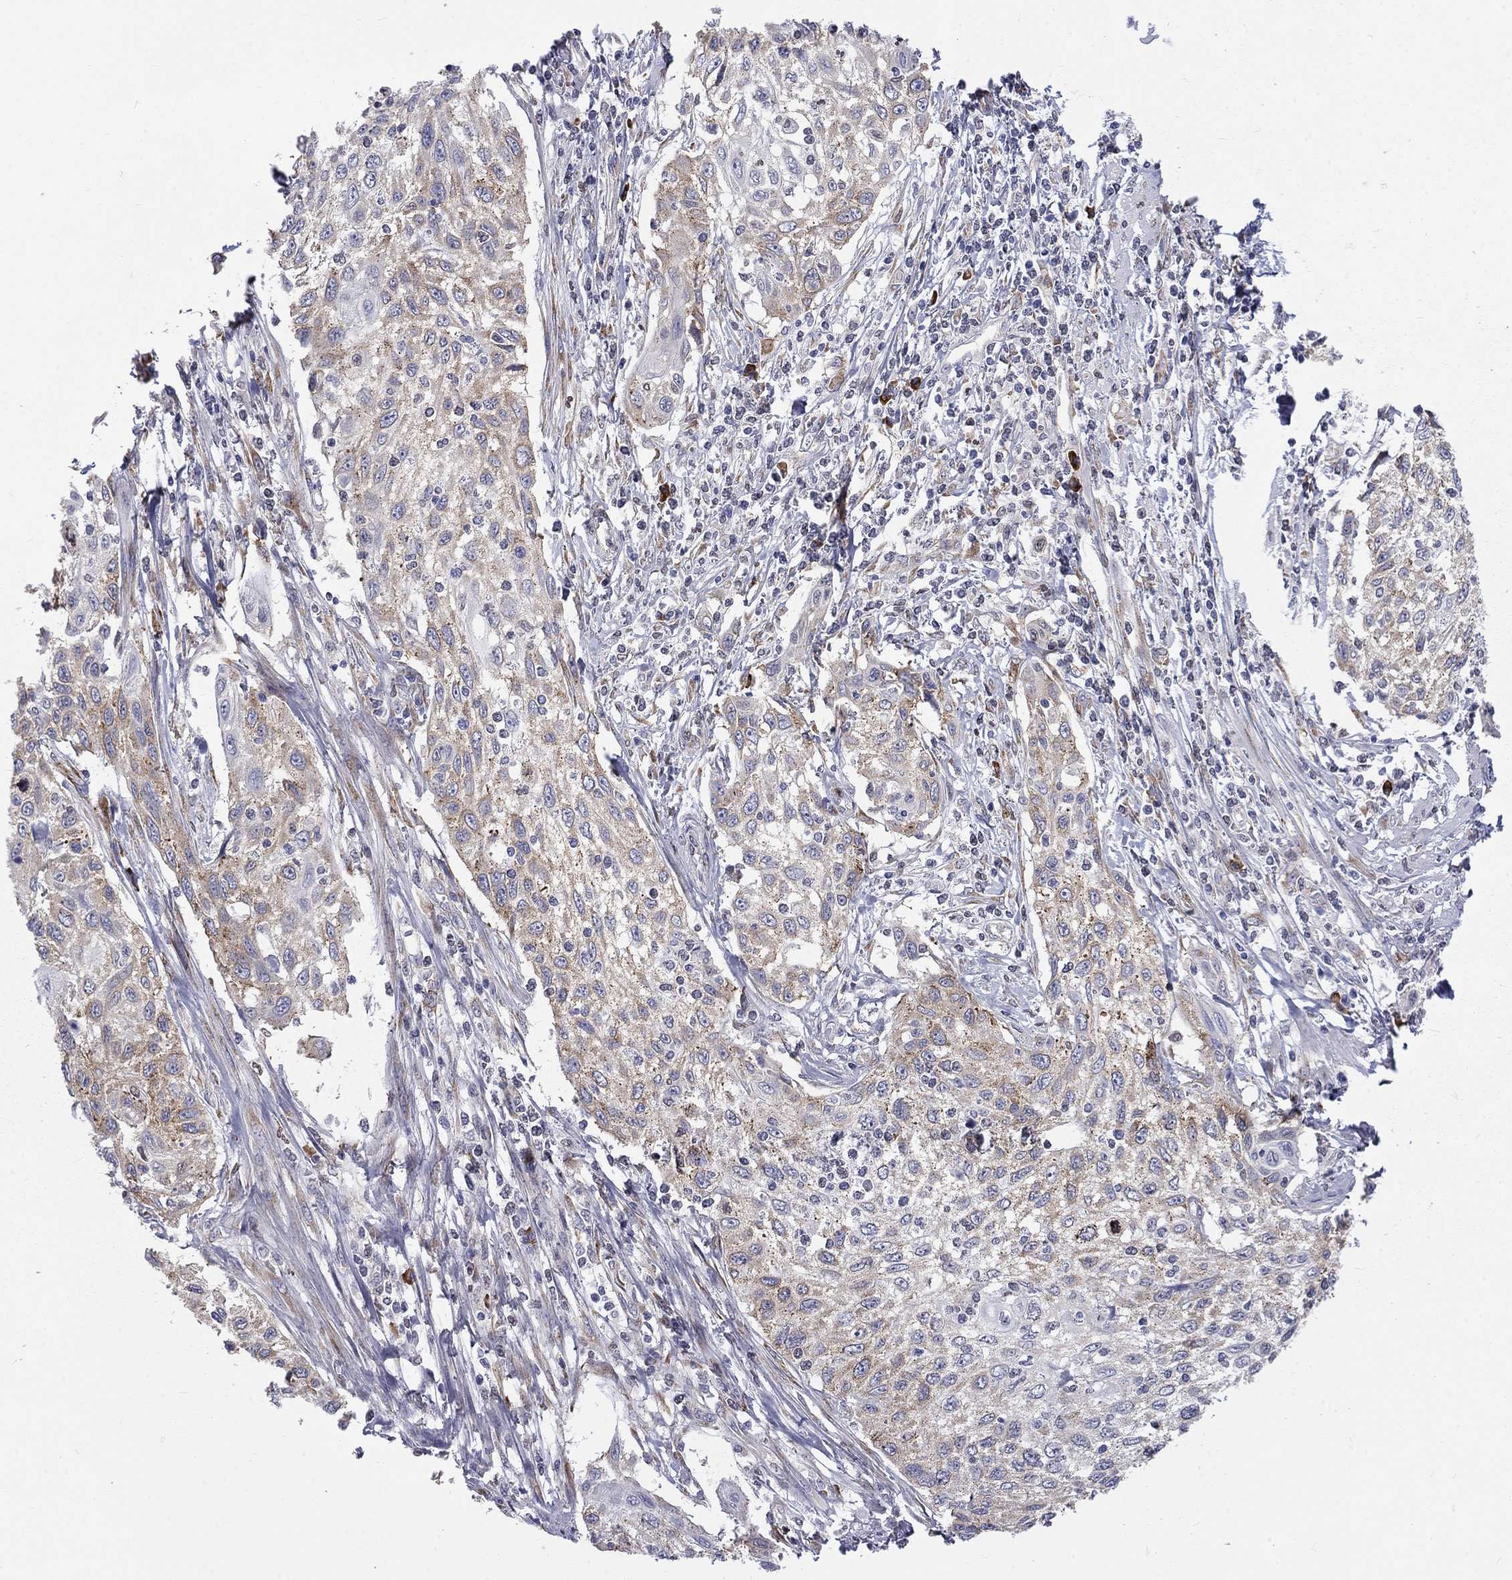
{"staining": {"intensity": "weak", "quantity": "25%-75%", "location": "cytoplasmic/membranous"}, "tissue": "cervical cancer", "cell_type": "Tumor cells", "image_type": "cancer", "snomed": [{"axis": "morphology", "description": "Squamous cell carcinoma, NOS"}, {"axis": "topography", "description": "Cervix"}], "caption": "About 25%-75% of tumor cells in cervical squamous cell carcinoma display weak cytoplasmic/membranous protein positivity as visualized by brown immunohistochemical staining.", "gene": "PABPC4", "patient": {"sex": "female", "age": 70}}